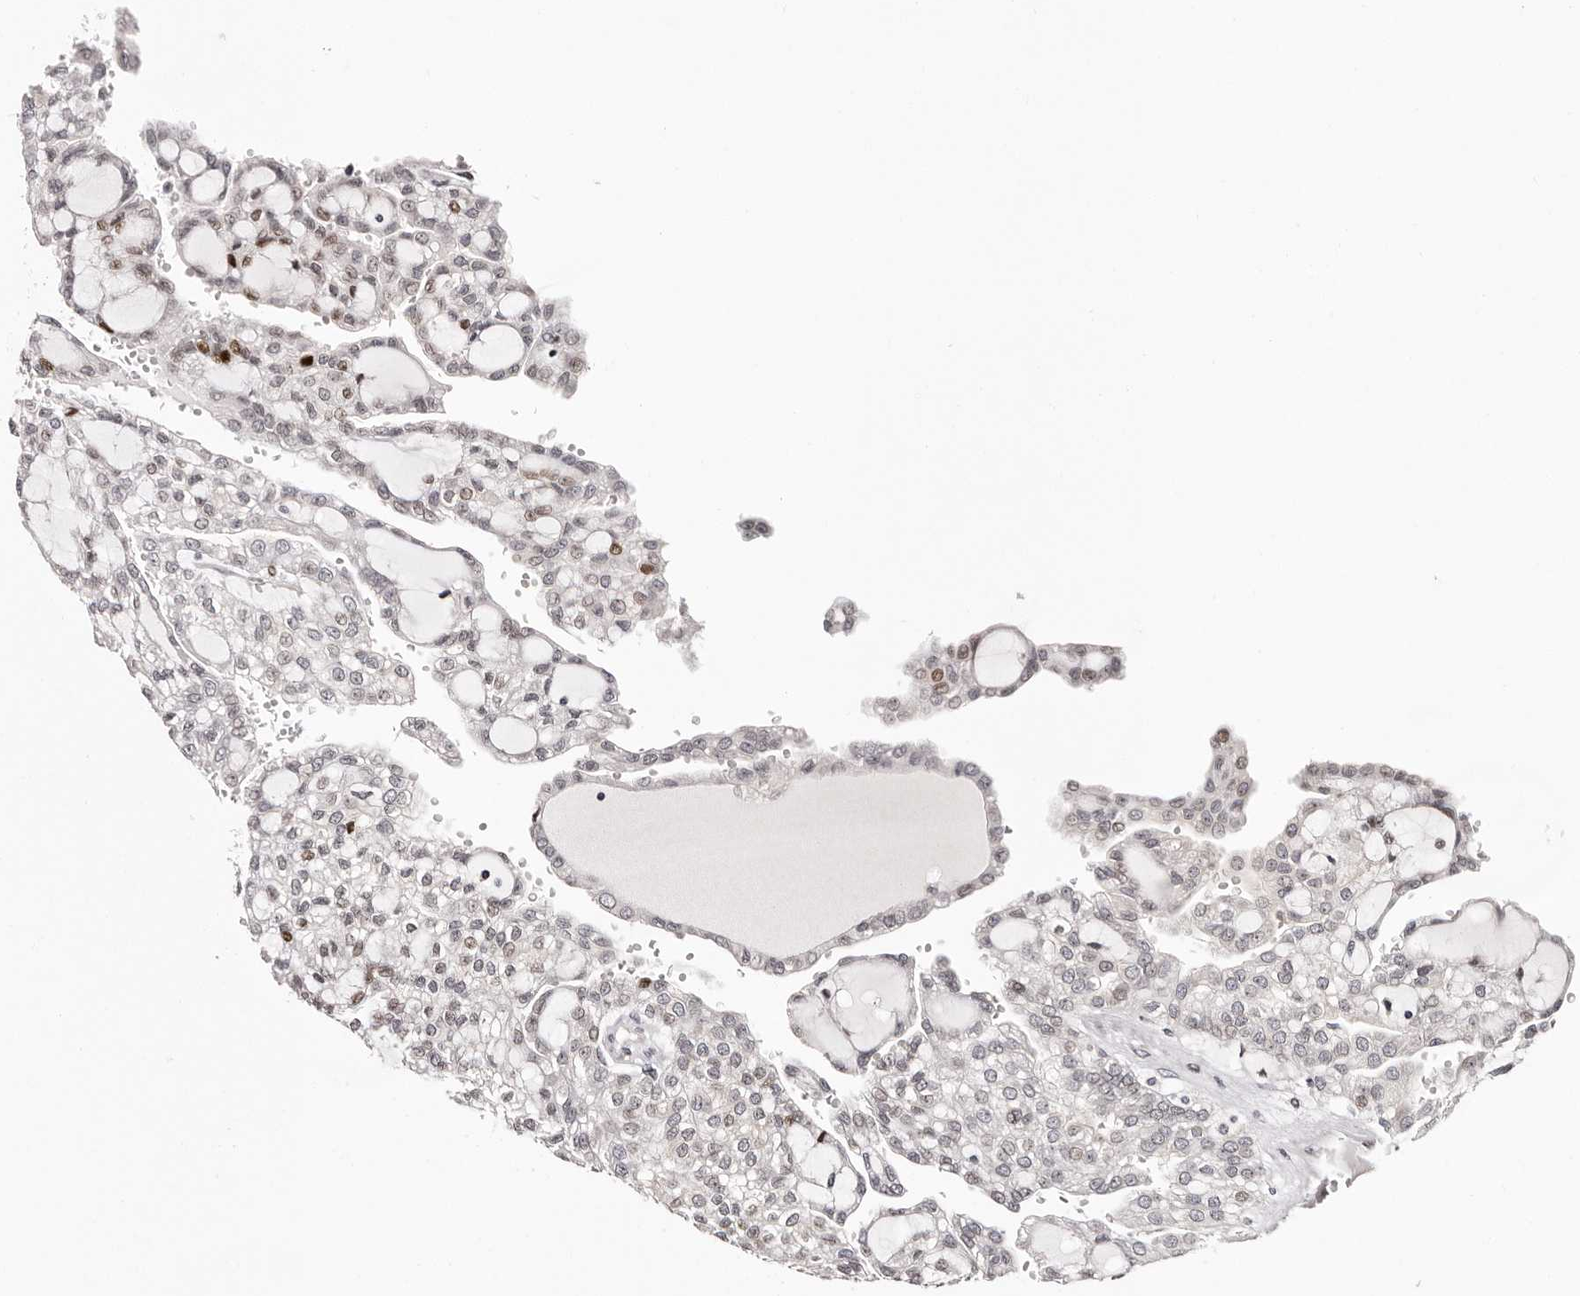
{"staining": {"intensity": "strong", "quantity": "25%-75%", "location": "nuclear"}, "tissue": "renal cancer", "cell_type": "Tumor cells", "image_type": "cancer", "snomed": [{"axis": "morphology", "description": "Adenocarcinoma, NOS"}, {"axis": "topography", "description": "Kidney"}], "caption": "IHC image of adenocarcinoma (renal) stained for a protein (brown), which displays high levels of strong nuclear positivity in about 25%-75% of tumor cells.", "gene": "NUP153", "patient": {"sex": "male", "age": 63}}